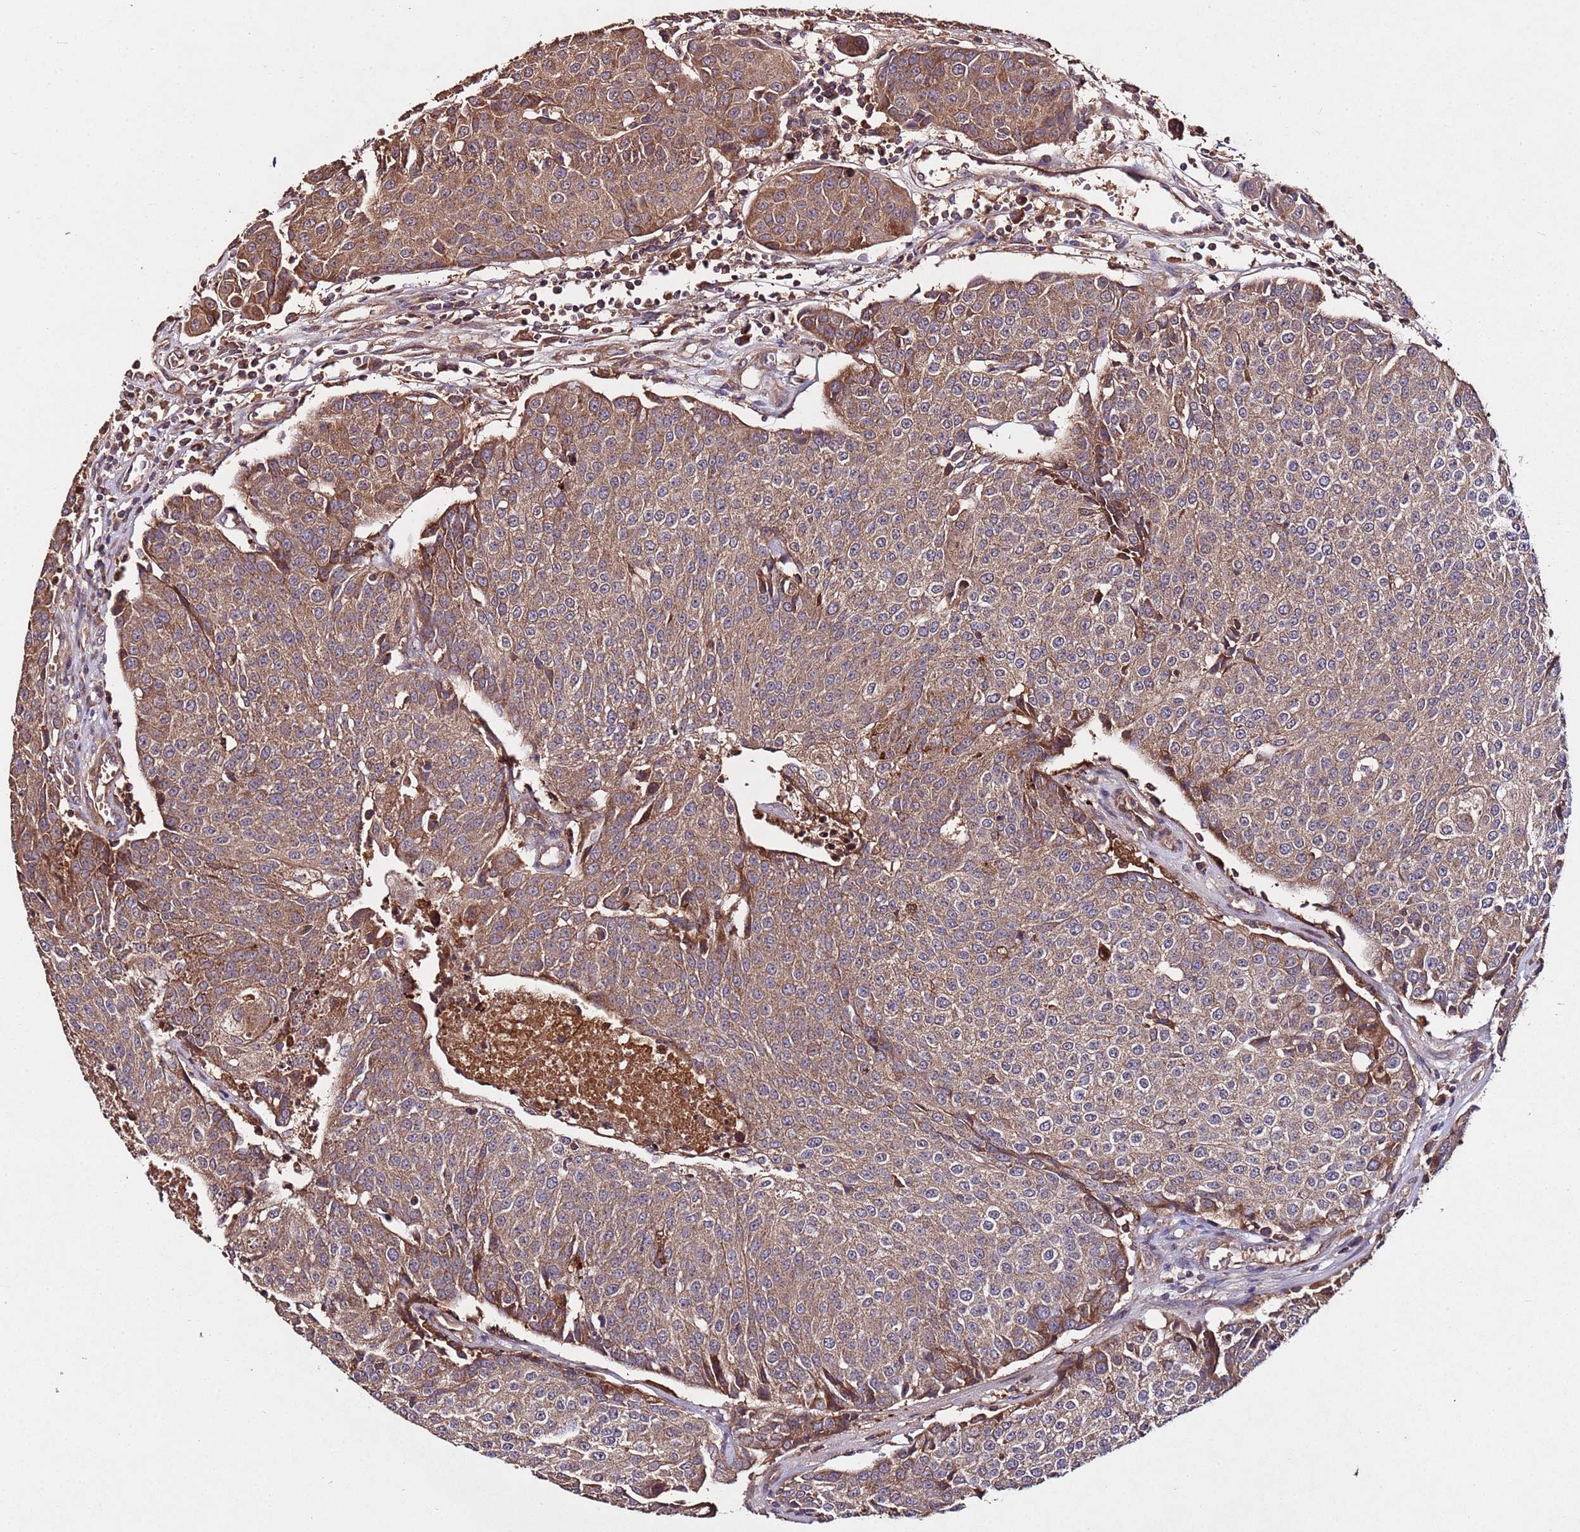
{"staining": {"intensity": "moderate", "quantity": ">75%", "location": "cytoplasmic/membranous"}, "tissue": "urothelial cancer", "cell_type": "Tumor cells", "image_type": "cancer", "snomed": [{"axis": "morphology", "description": "Urothelial carcinoma, High grade"}, {"axis": "topography", "description": "Urinary bladder"}], "caption": "Urothelial carcinoma (high-grade) was stained to show a protein in brown. There is medium levels of moderate cytoplasmic/membranous expression in approximately >75% of tumor cells.", "gene": "RPS15A", "patient": {"sex": "female", "age": 85}}